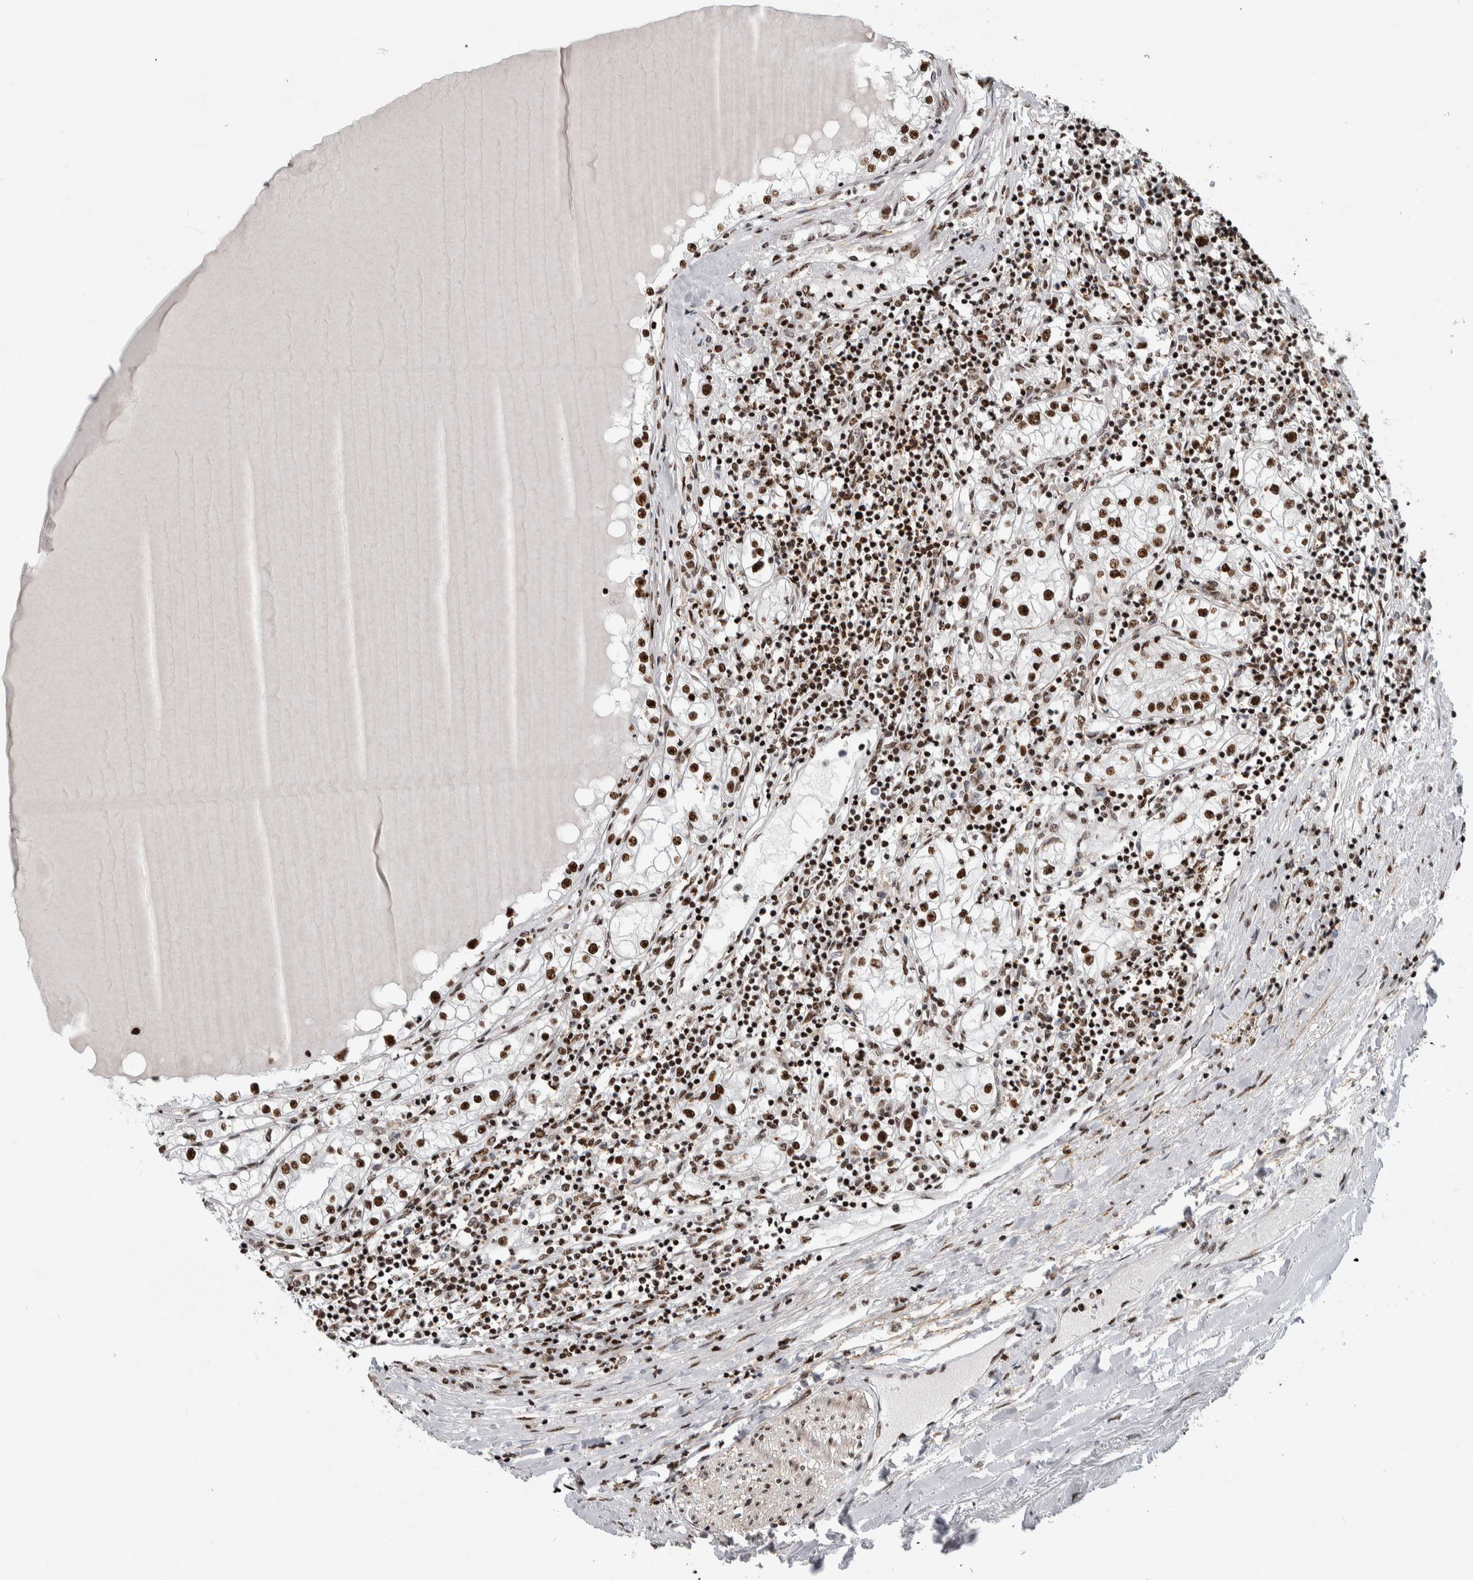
{"staining": {"intensity": "strong", "quantity": ">75%", "location": "nuclear"}, "tissue": "renal cancer", "cell_type": "Tumor cells", "image_type": "cancer", "snomed": [{"axis": "morphology", "description": "Adenocarcinoma, NOS"}, {"axis": "topography", "description": "Kidney"}], "caption": "Protein analysis of renal cancer tissue exhibits strong nuclear staining in approximately >75% of tumor cells.", "gene": "NCL", "patient": {"sex": "male", "age": 68}}